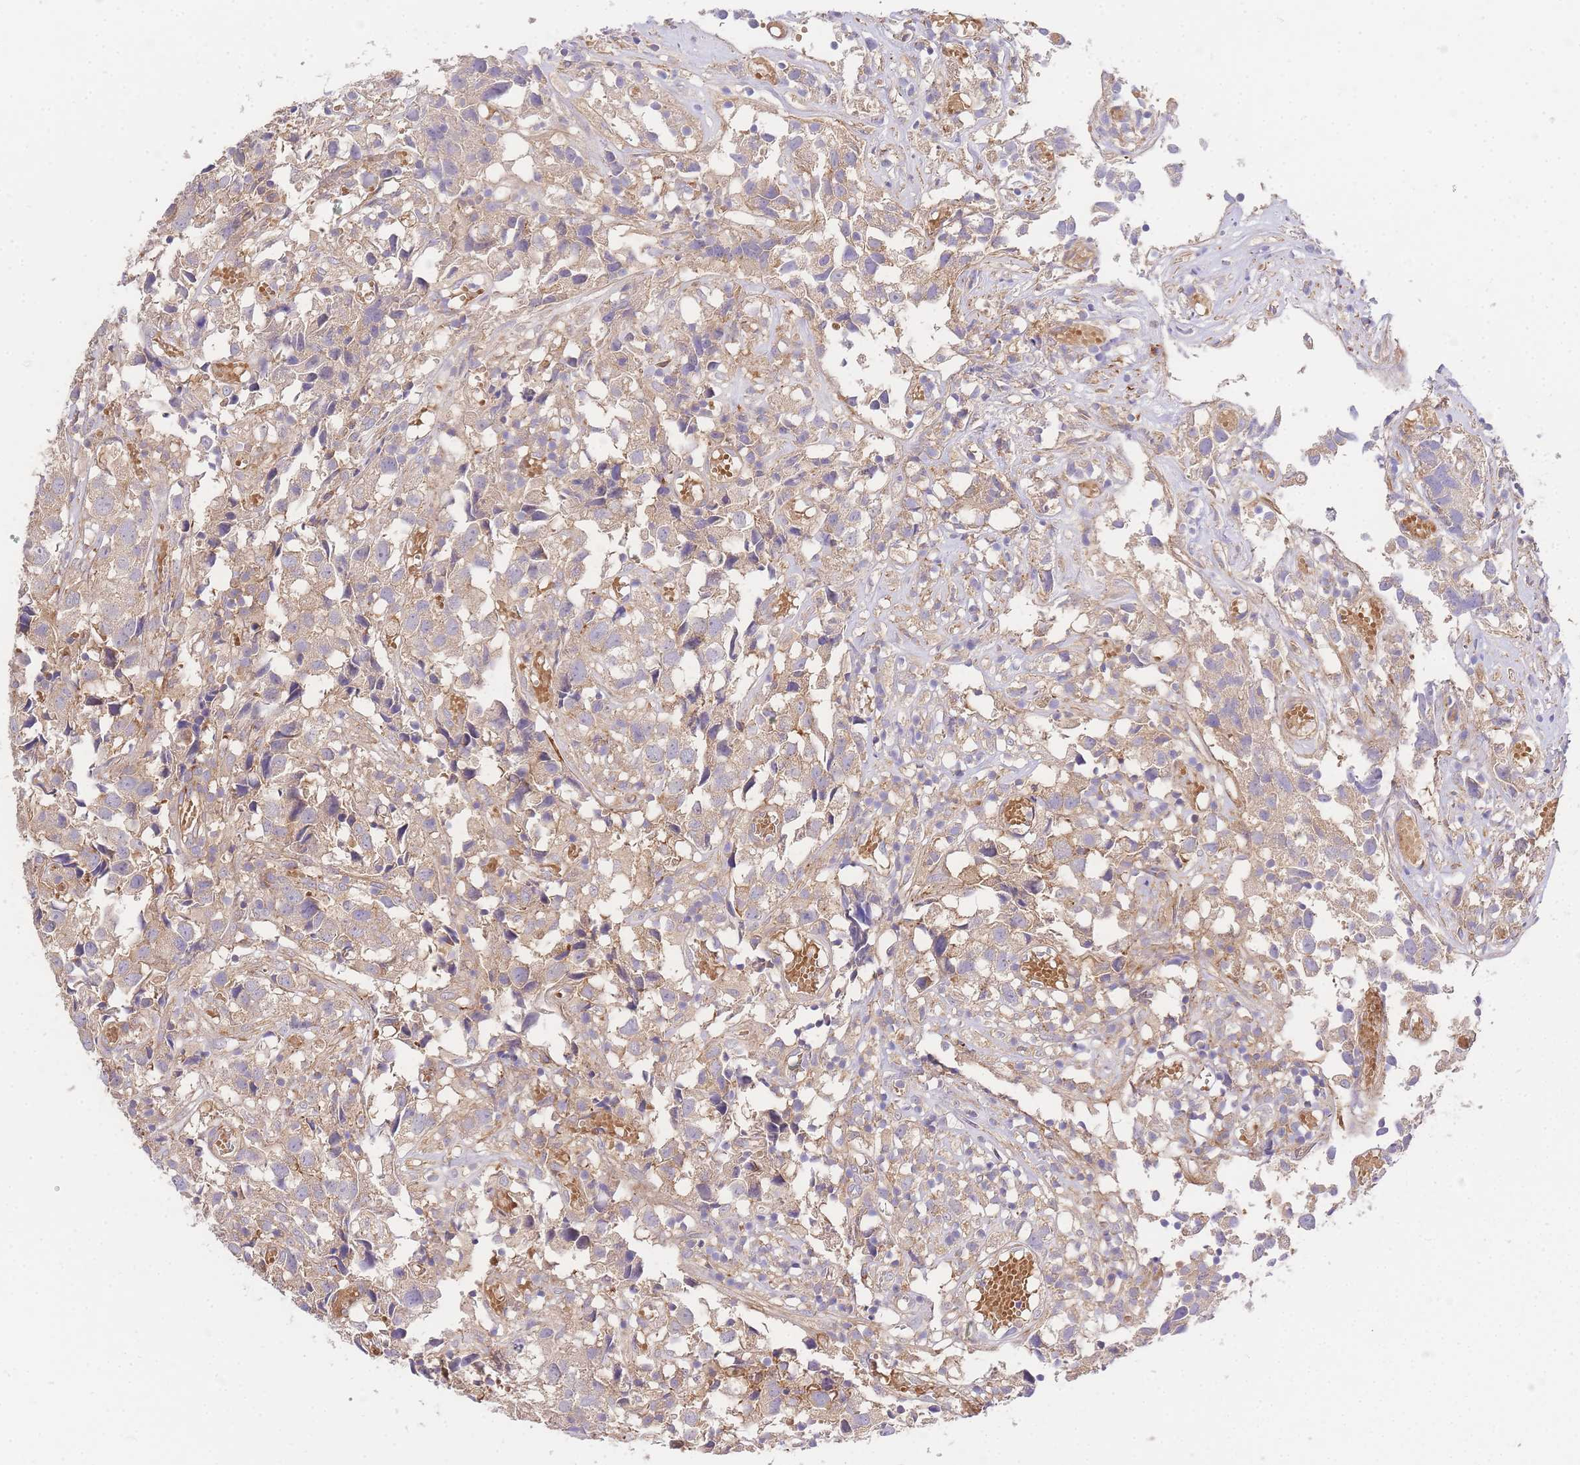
{"staining": {"intensity": "weak", "quantity": "25%-75%", "location": "cytoplasmic/membranous"}, "tissue": "urothelial cancer", "cell_type": "Tumor cells", "image_type": "cancer", "snomed": [{"axis": "morphology", "description": "Urothelial carcinoma, High grade"}, {"axis": "topography", "description": "Urinary bladder"}], "caption": "Immunohistochemistry (IHC) image of urothelial carcinoma (high-grade) stained for a protein (brown), which demonstrates low levels of weak cytoplasmic/membranous expression in about 25%-75% of tumor cells.", "gene": "INSYN2B", "patient": {"sex": "female", "age": 75}}